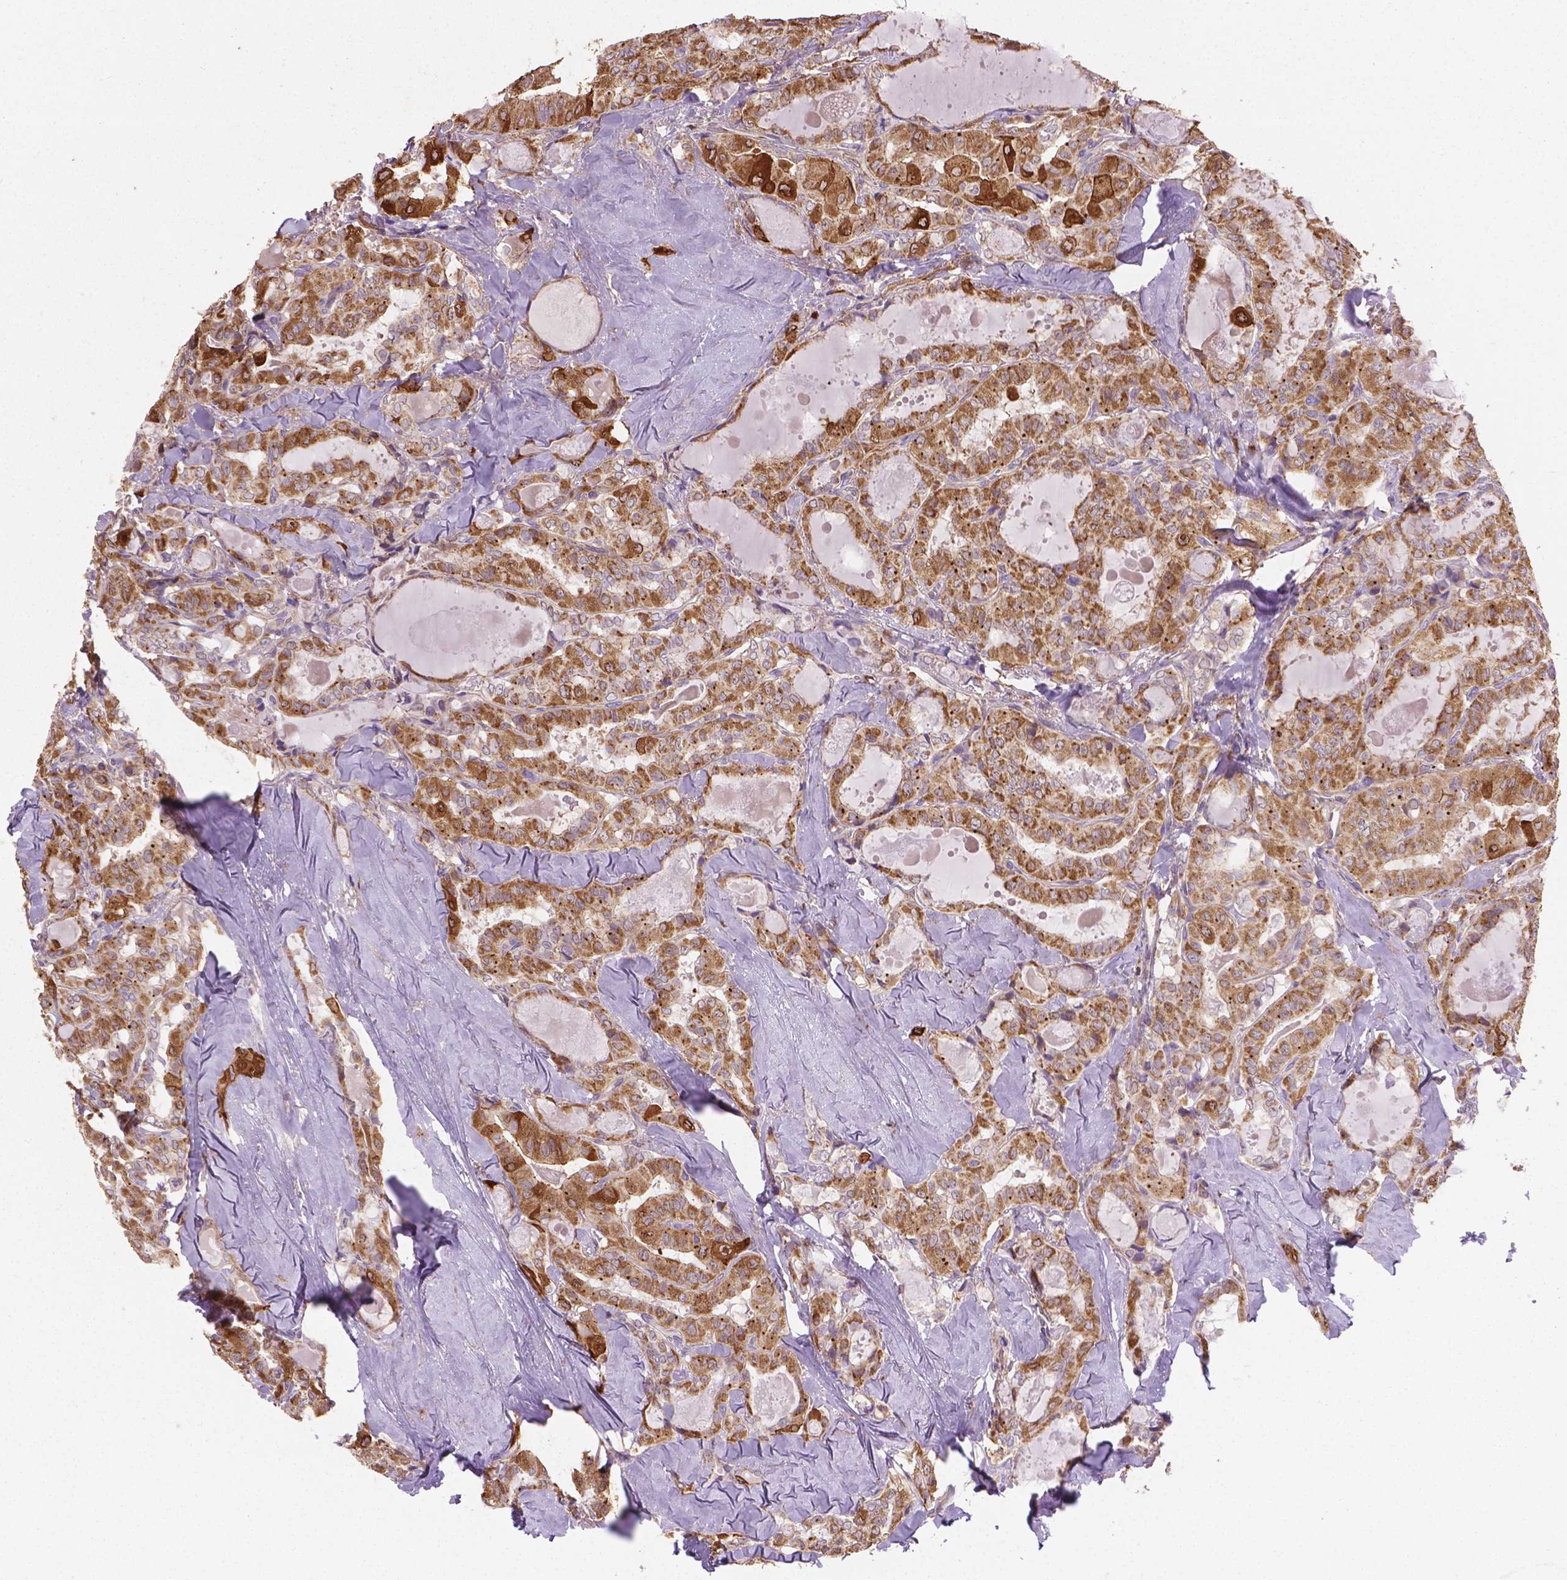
{"staining": {"intensity": "moderate", "quantity": ">75%", "location": "cytoplasmic/membranous"}, "tissue": "thyroid cancer", "cell_type": "Tumor cells", "image_type": "cancer", "snomed": [{"axis": "morphology", "description": "Papillary adenocarcinoma, NOS"}, {"axis": "topography", "description": "Thyroid gland"}], "caption": "This photomicrograph shows thyroid cancer stained with immunohistochemistry (IHC) to label a protein in brown. The cytoplasmic/membranous of tumor cells show moderate positivity for the protein. Nuclei are counter-stained blue.", "gene": "TCAF1", "patient": {"sex": "female", "age": 41}}